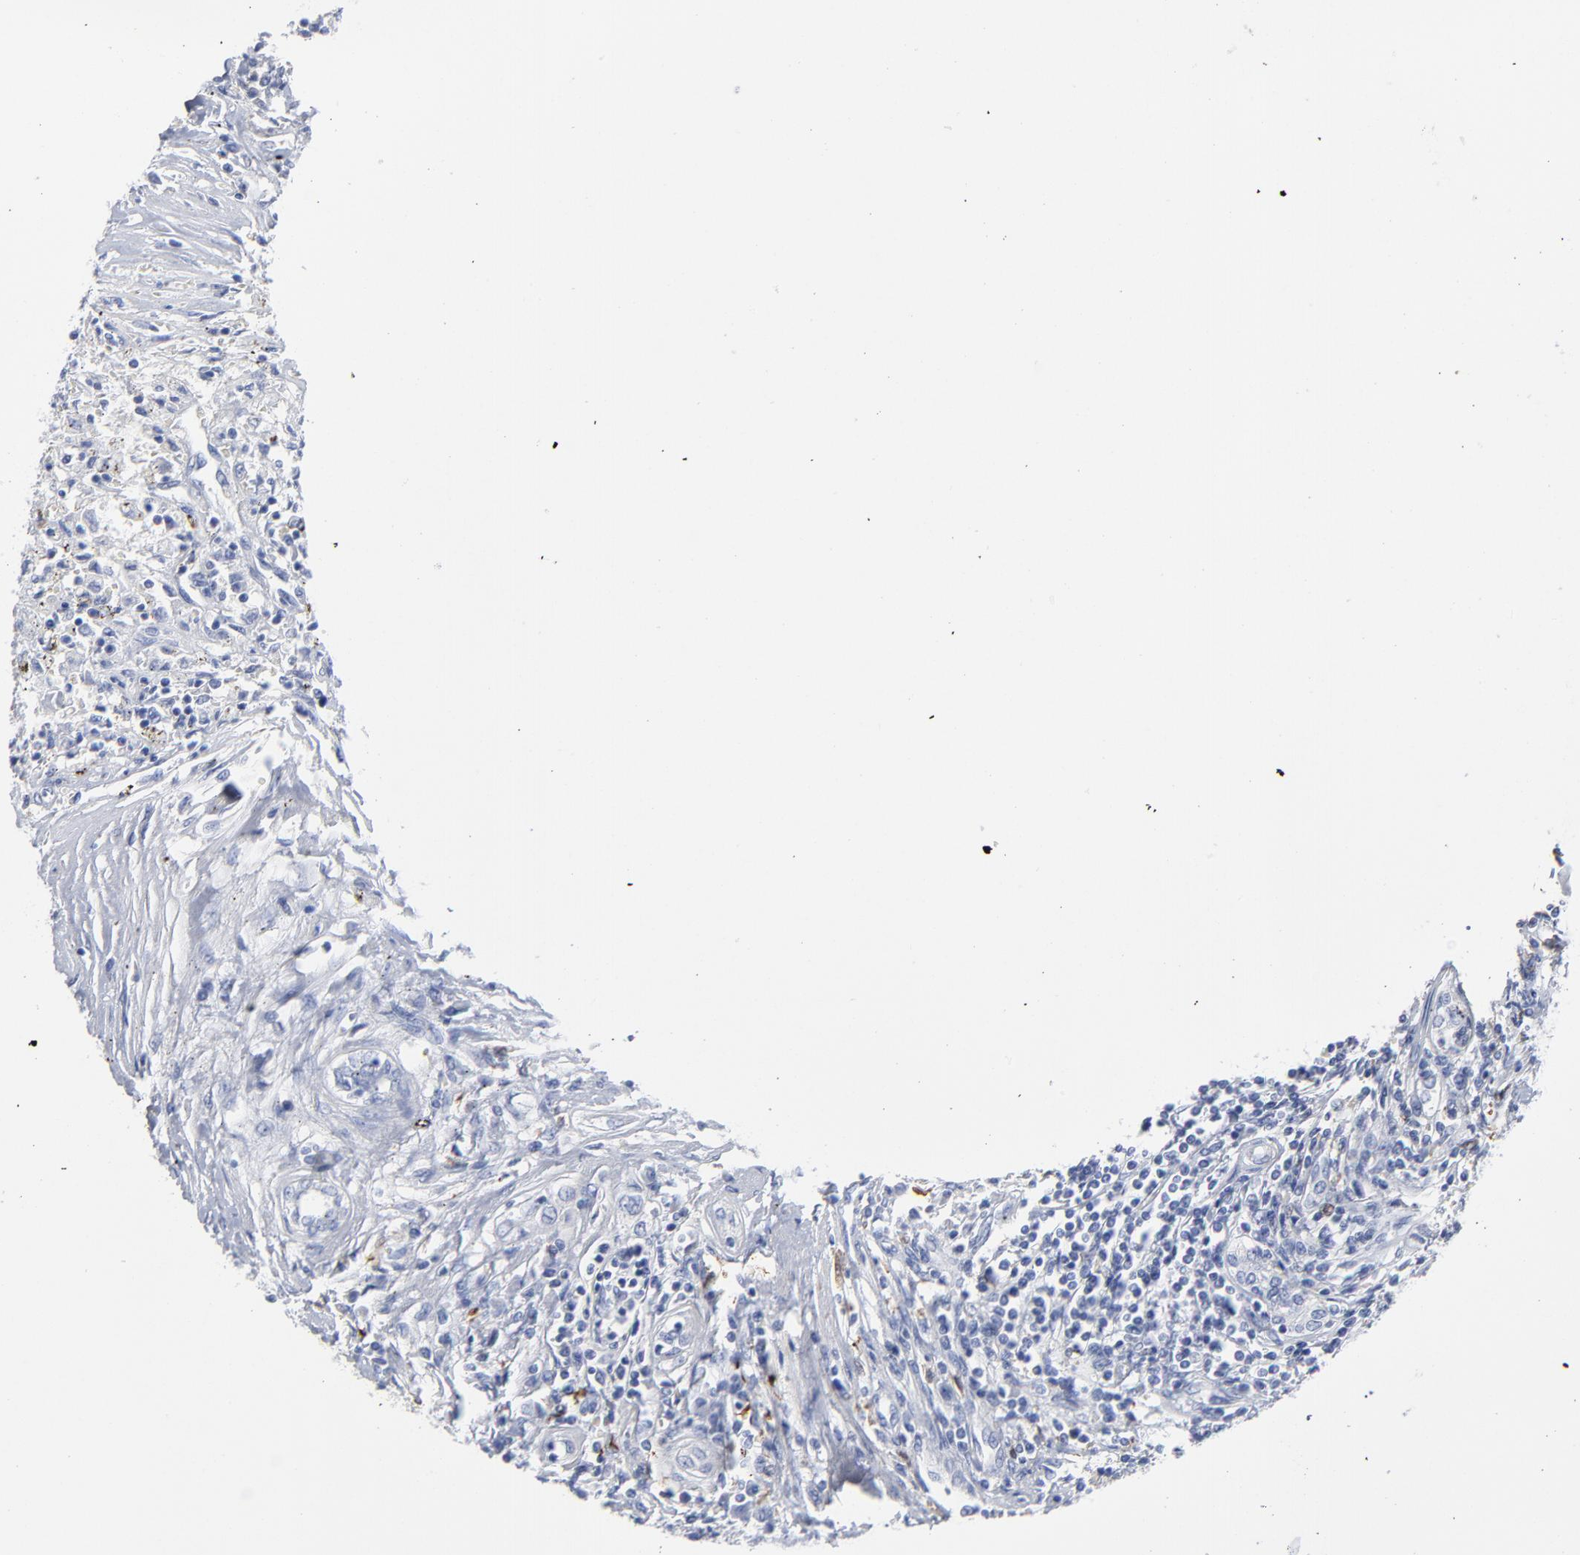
{"staining": {"intensity": "negative", "quantity": "none", "location": "none"}, "tissue": "renal cancer", "cell_type": "Tumor cells", "image_type": "cancer", "snomed": [{"axis": "morphology", "description": "Normal tissue, NOS"}, {"axis": "morphology", "description": "Adenocarcinoma, NOS"}, {"axis": "topography", "description": "Kidney"}], "caption": "The IHC histopathology image has no significant staining in tumor cells of renal cancer tissue.", "gene": "PTP4A1", "patient": {"sex": "male", "age": 71}}